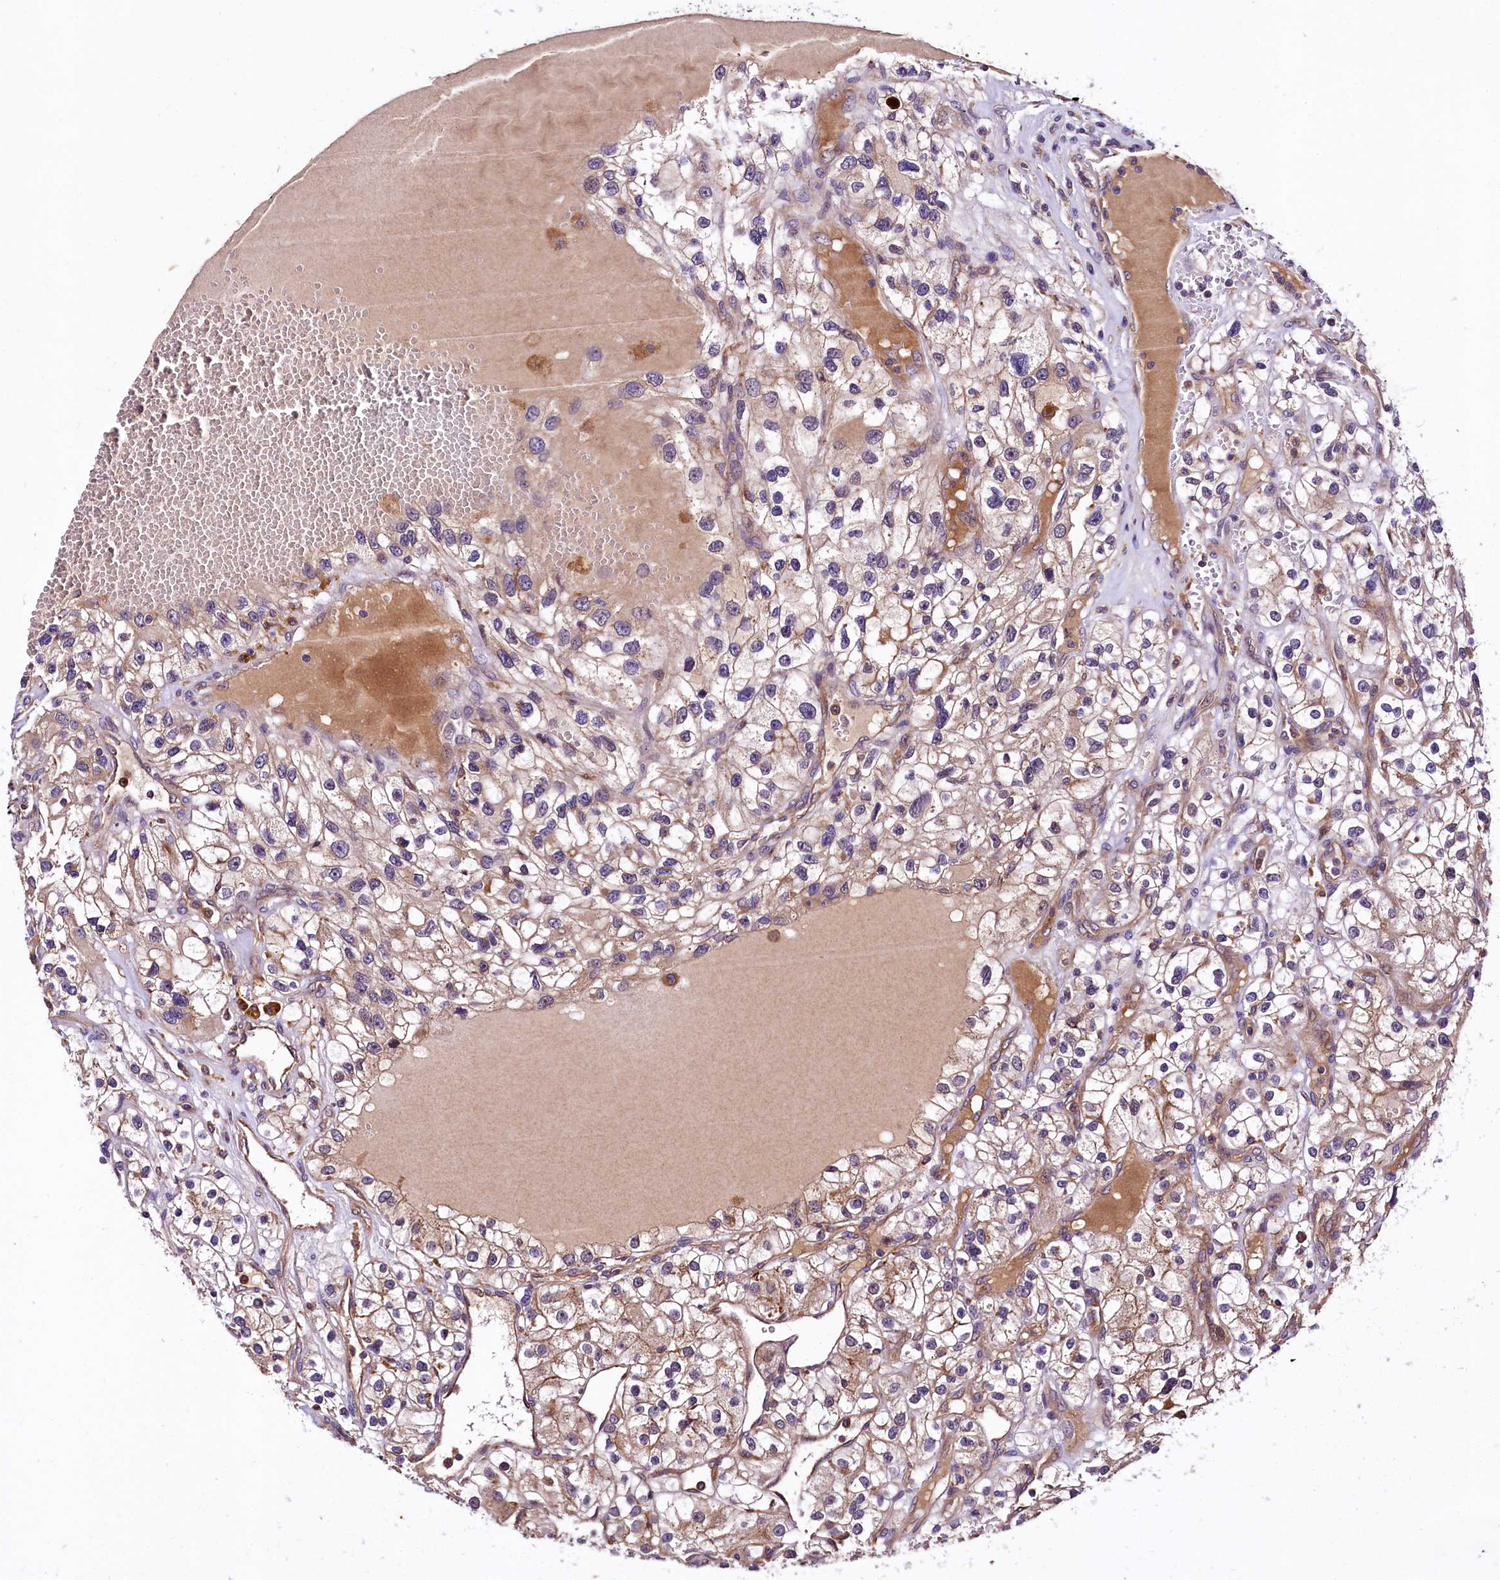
{"staining": {"intensity": "moderate", "quantity": "25%-75%", "location": "cytoplasmic/membranous"}, "tissue": "renal cancer", "cell_type": "Tumor cells", "image_type": "cancer", "snomed": [{"axis": "morphology", "description": "Adenocarcinoma, NOS"}, {"axis": "topography", "description": "Kidney"}], "caption": "Protein expression analysis of renal adenocarcinoma demonstrates moderate cytoplasmic/membranous expression in approximately 25%-75% of tumor cells.", "gene": "VPS35", "patient": {"sex": "female", "age": 57}}